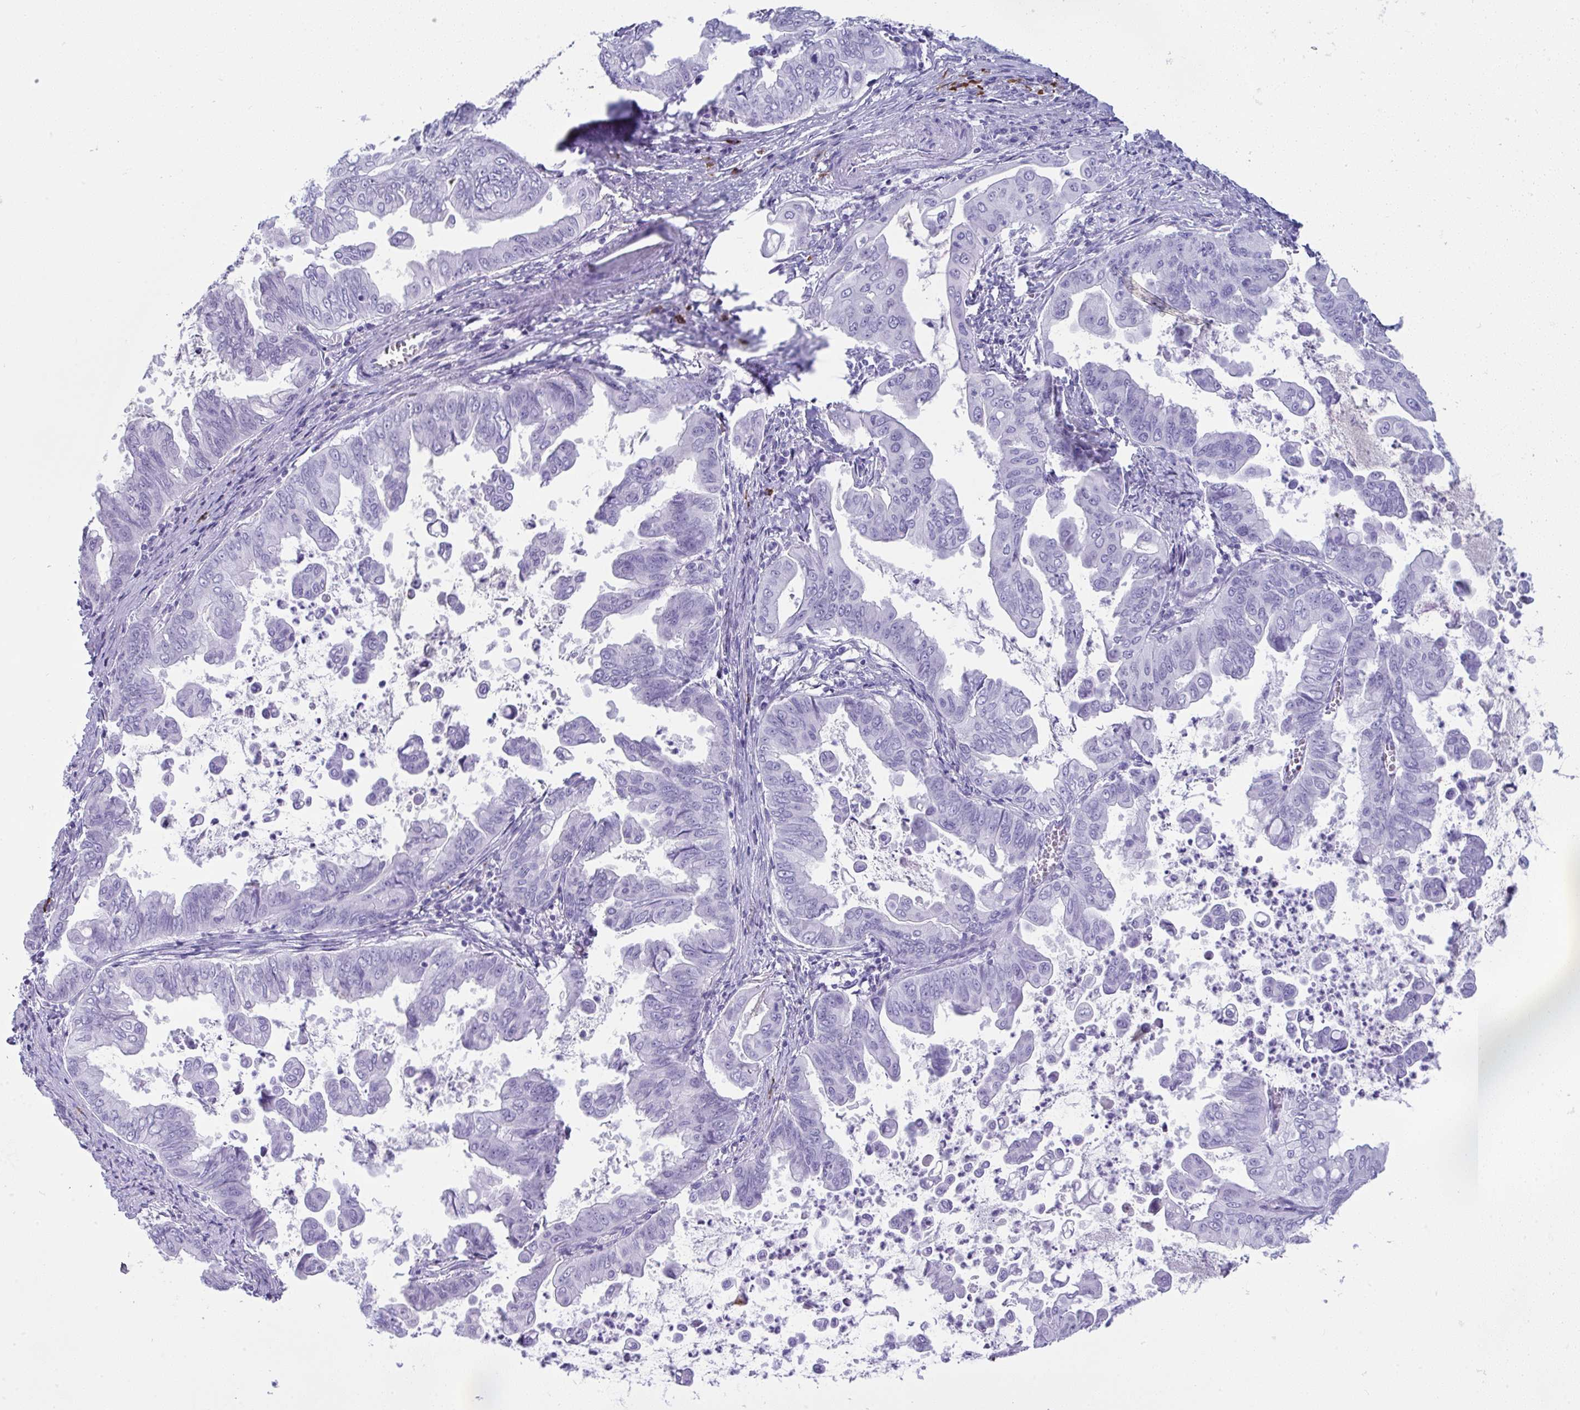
{"staining": {"intensity": "negative", "quantity": "none", "location": "none"}, "tissue": "stomach cancer", "cell_type": "Tumor cells", "image_type": "cancer", "snomed": [{"axis": "morphology", "description": "Adenocarcinoma, NOS"}, {"axis": "topography", "description": "Stomach, upper"}], "caption": "IHC histopathology image of neoplastic tissue: adenocarcinoma (stomach) stained with DAB demonstrates no significant protein positivity in tumor cells.", "gene": "JCHAIN", "patient": {"sex": "male", "age": 80}}